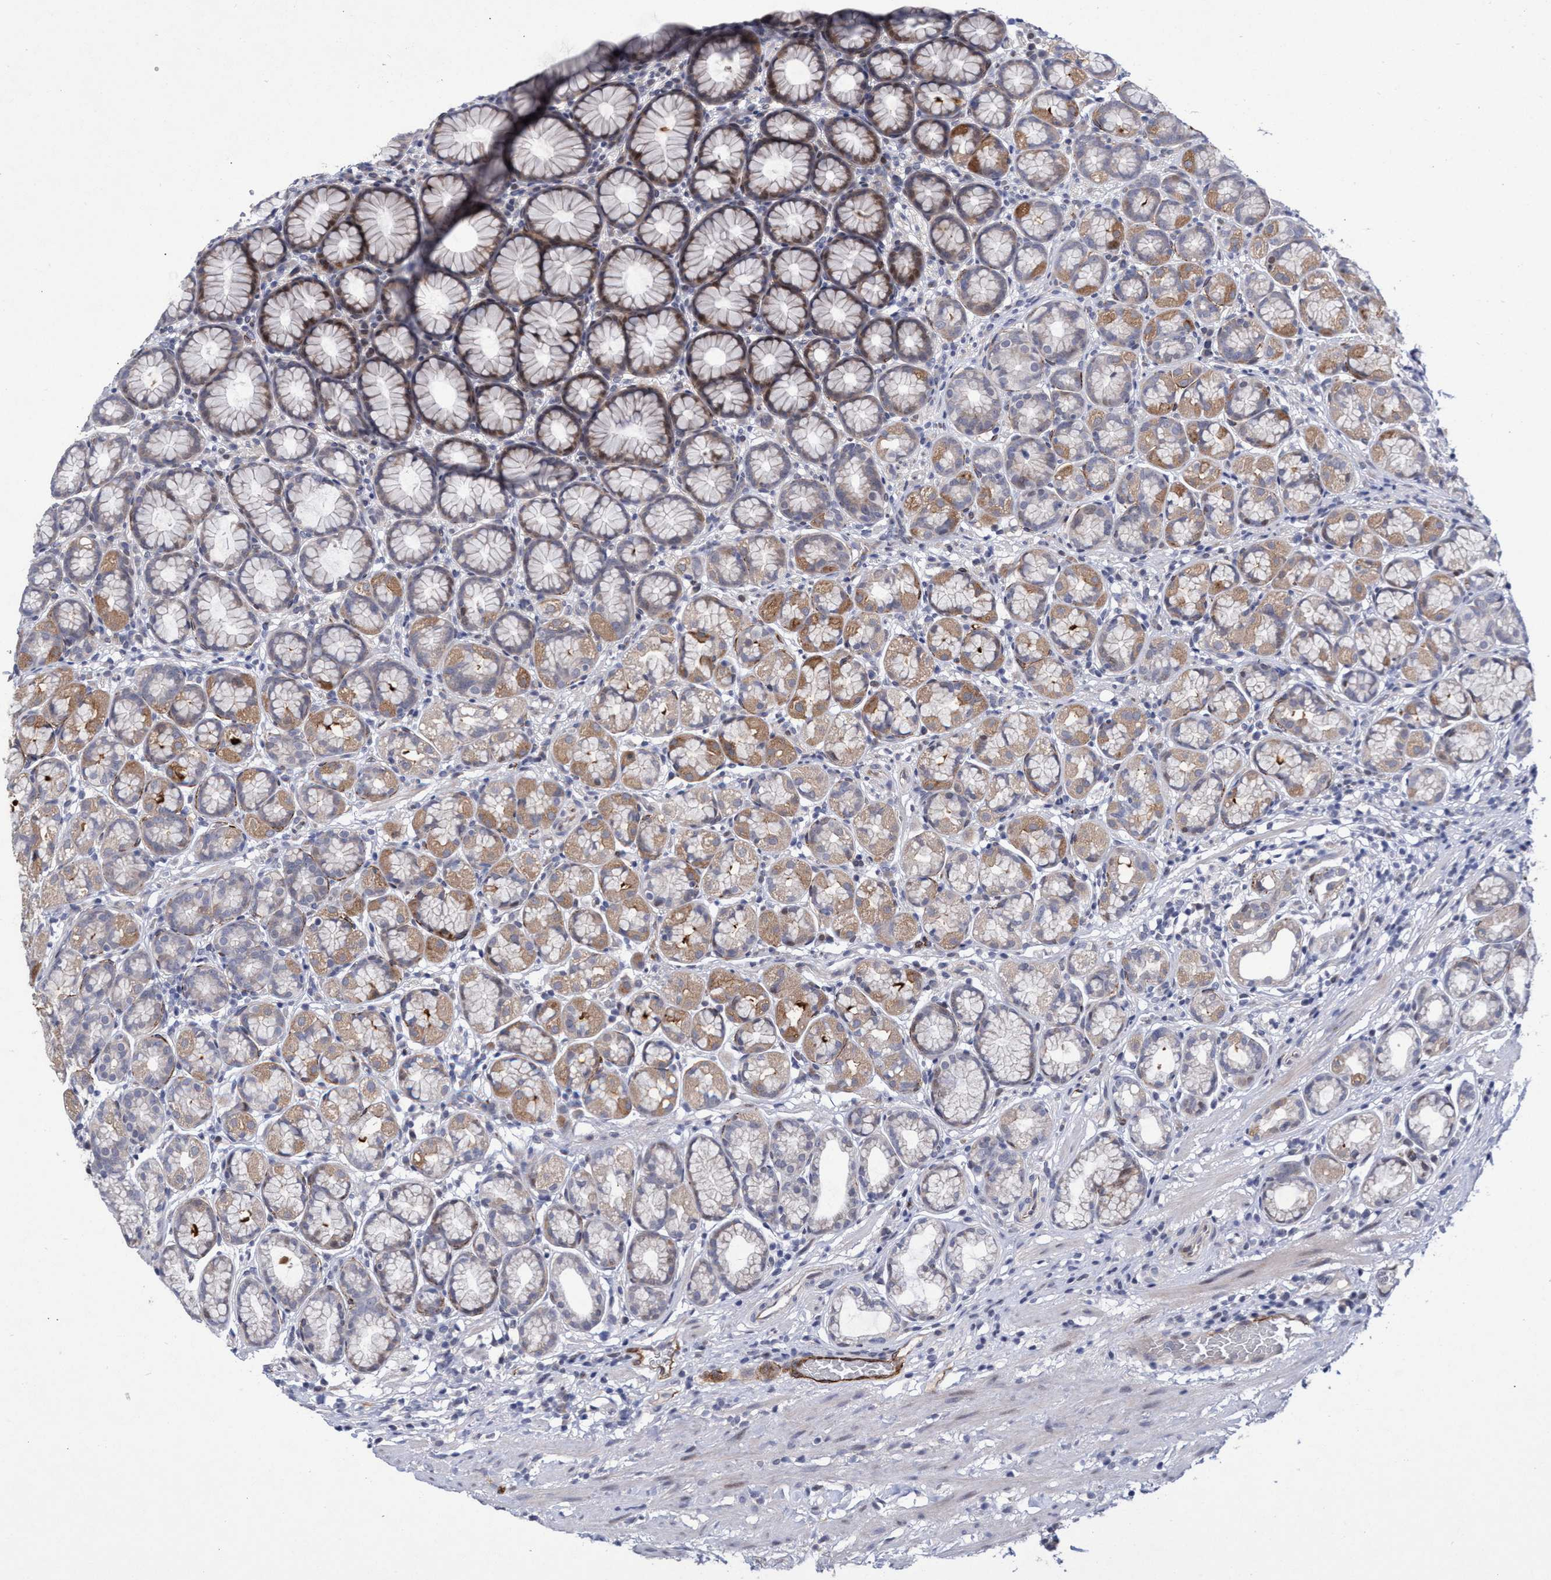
{"staining": {"intensity": "moderate", "quantity": "25%-75%", "location": "cytoplasmic/membranous"}, "tissue": "stomach", "cell_type": "Glandular cells", "image_type": "normal", "snomed": [{"axis": "morphology", "description": "Normal tissue, NOS"}, {"axis": "topography", "description": "Stomach"}], "caption": "A high-resolution photomicrograph shows immunohistochemistry (IHC) staining of unremarkable stomach, which demonstrates moderate cytoplasmic/membranous staining in about 25%-75% of glandular cells.", "gene": "ZNF750", "patient": {"sex": "male", "age": 42}}